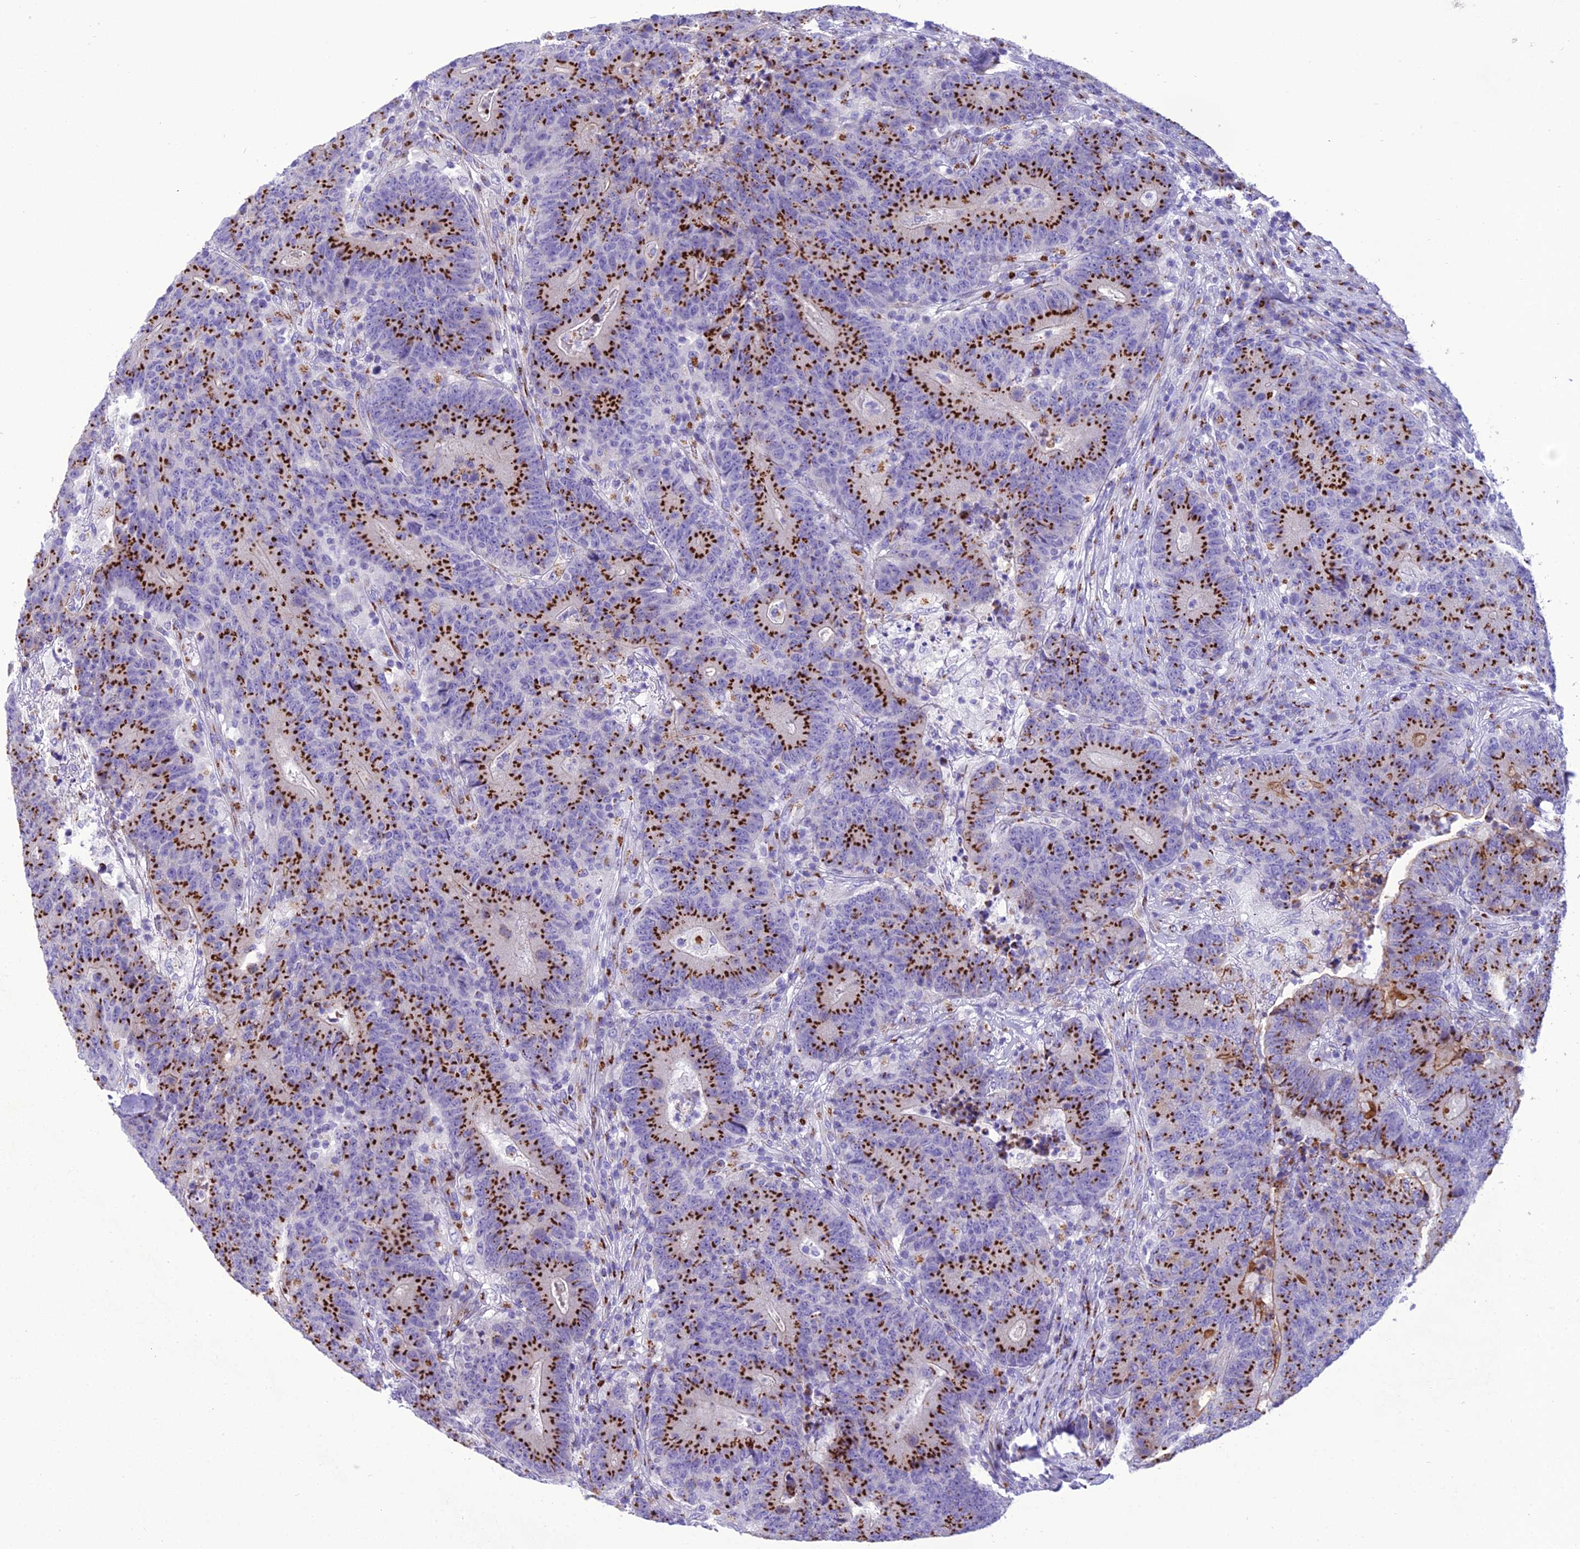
{"staining": {"intensity": "strong", "quantity": ">75%", "location": "cytoplasmic/membranous"}, "tissue": "colorectal cancer", "cell_type": "Tumor cells", "image_type": "cancer", "snomed": [{"axis": "morphology", "description": "Adenocarcinoma, NOS"}, {"axis": "topography", "description": "Colon"}], "caption": "Human colorectal adenocarcinoma stained with a brown dye demonstrates strong cytoplasmic/membranous positive expression in about >75% of tumor cells.", "gene": "GOLM2", "patient": {"sex": "female", "age": 75}}